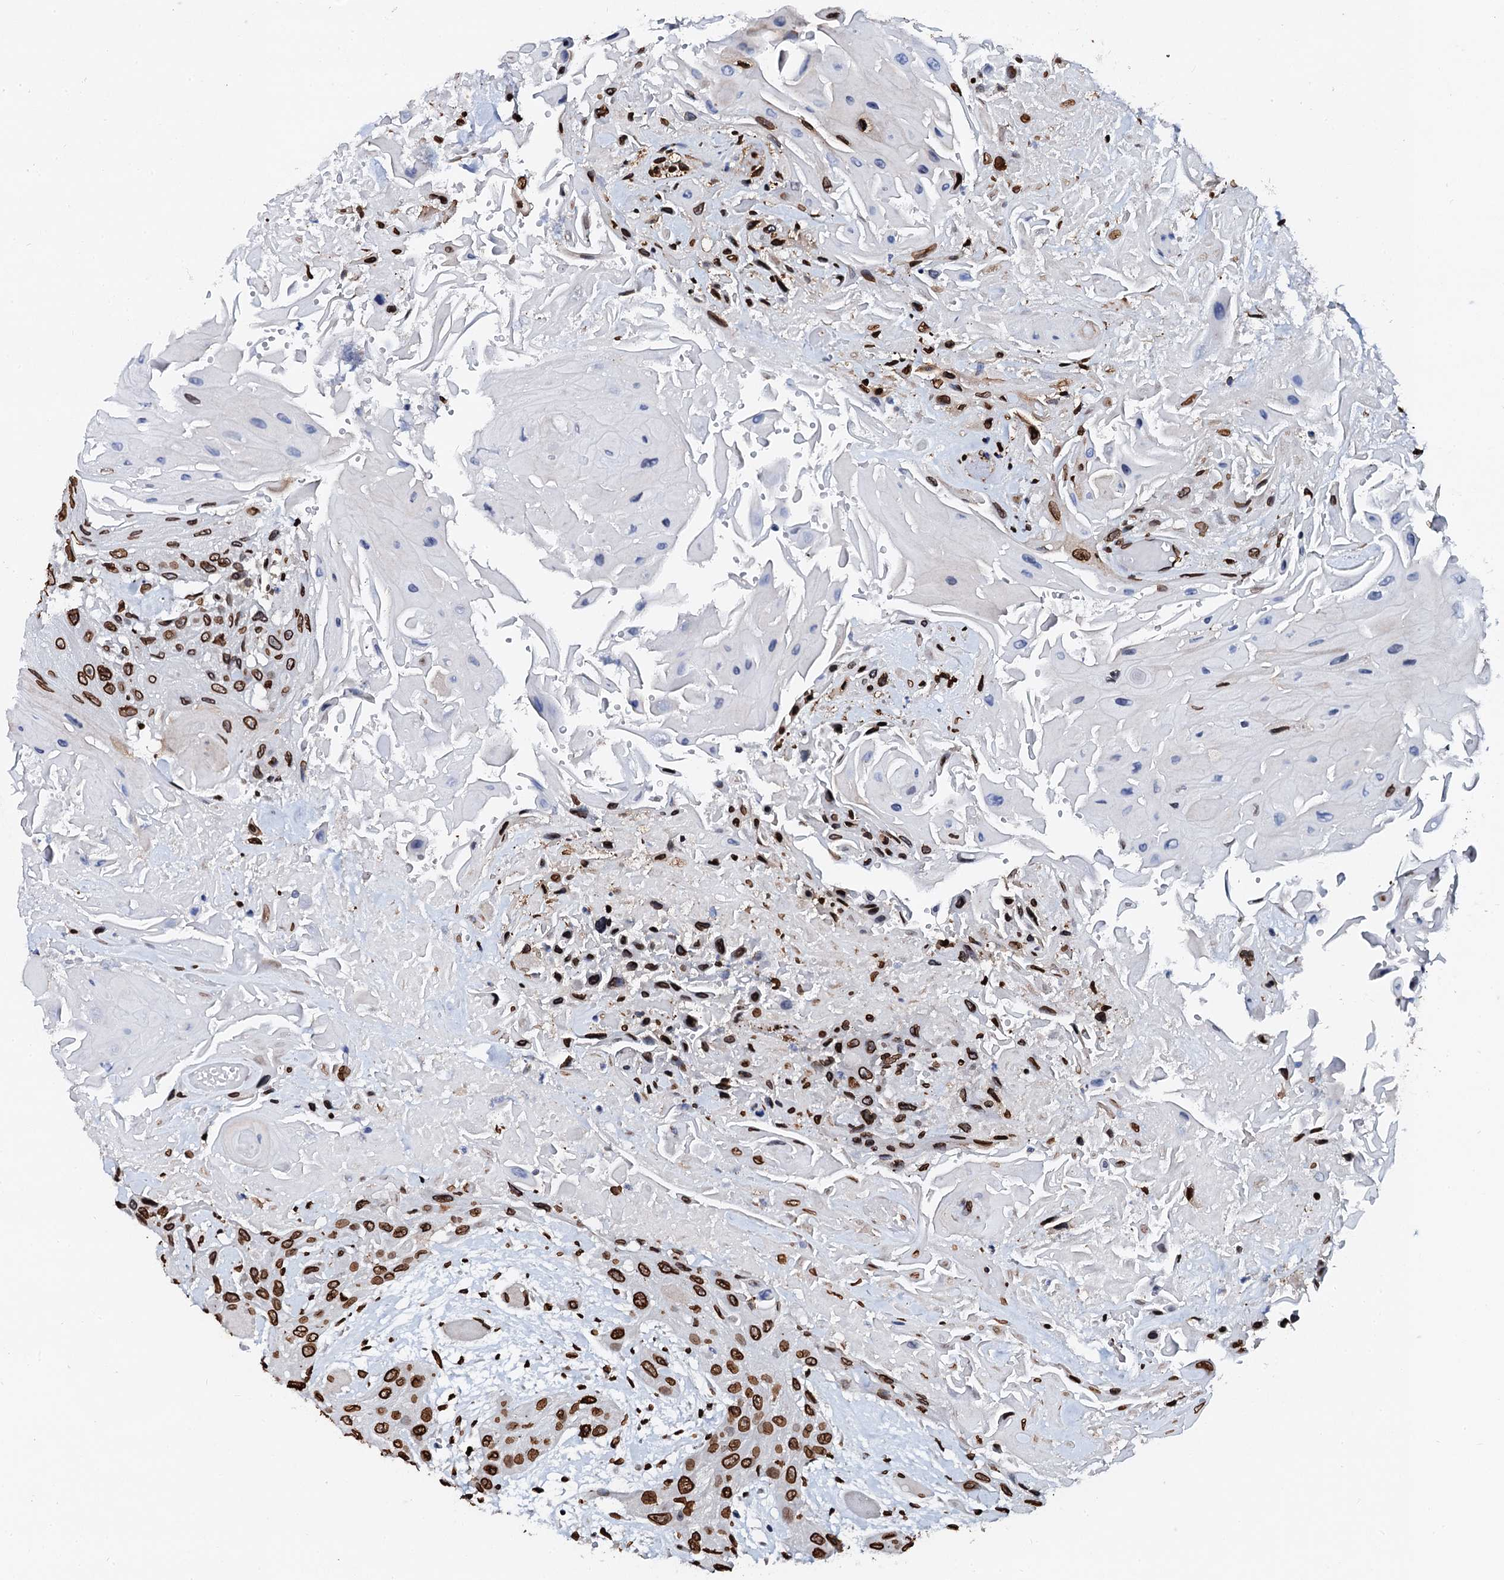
{"staining": {"intensity": "strong", "quantity": ">75%", "location": "nuclear"}, "tissue": "head and neck cancer", "cell_type": "Tumor cells", "image_type": "cancer", "snomed": [{"axis": "morphology", "description": "Squamous cell carcinoma, NOS"}, {"axis": "topography", "description": "Head-Neck"}], "caption": "A micrograph of human head and neck cancer stained for a protein demonstrates strong nuclear brown staining in tumor cells.", "gene": "KATNAL2", "patient": {"sex": "male", "age": 81}}